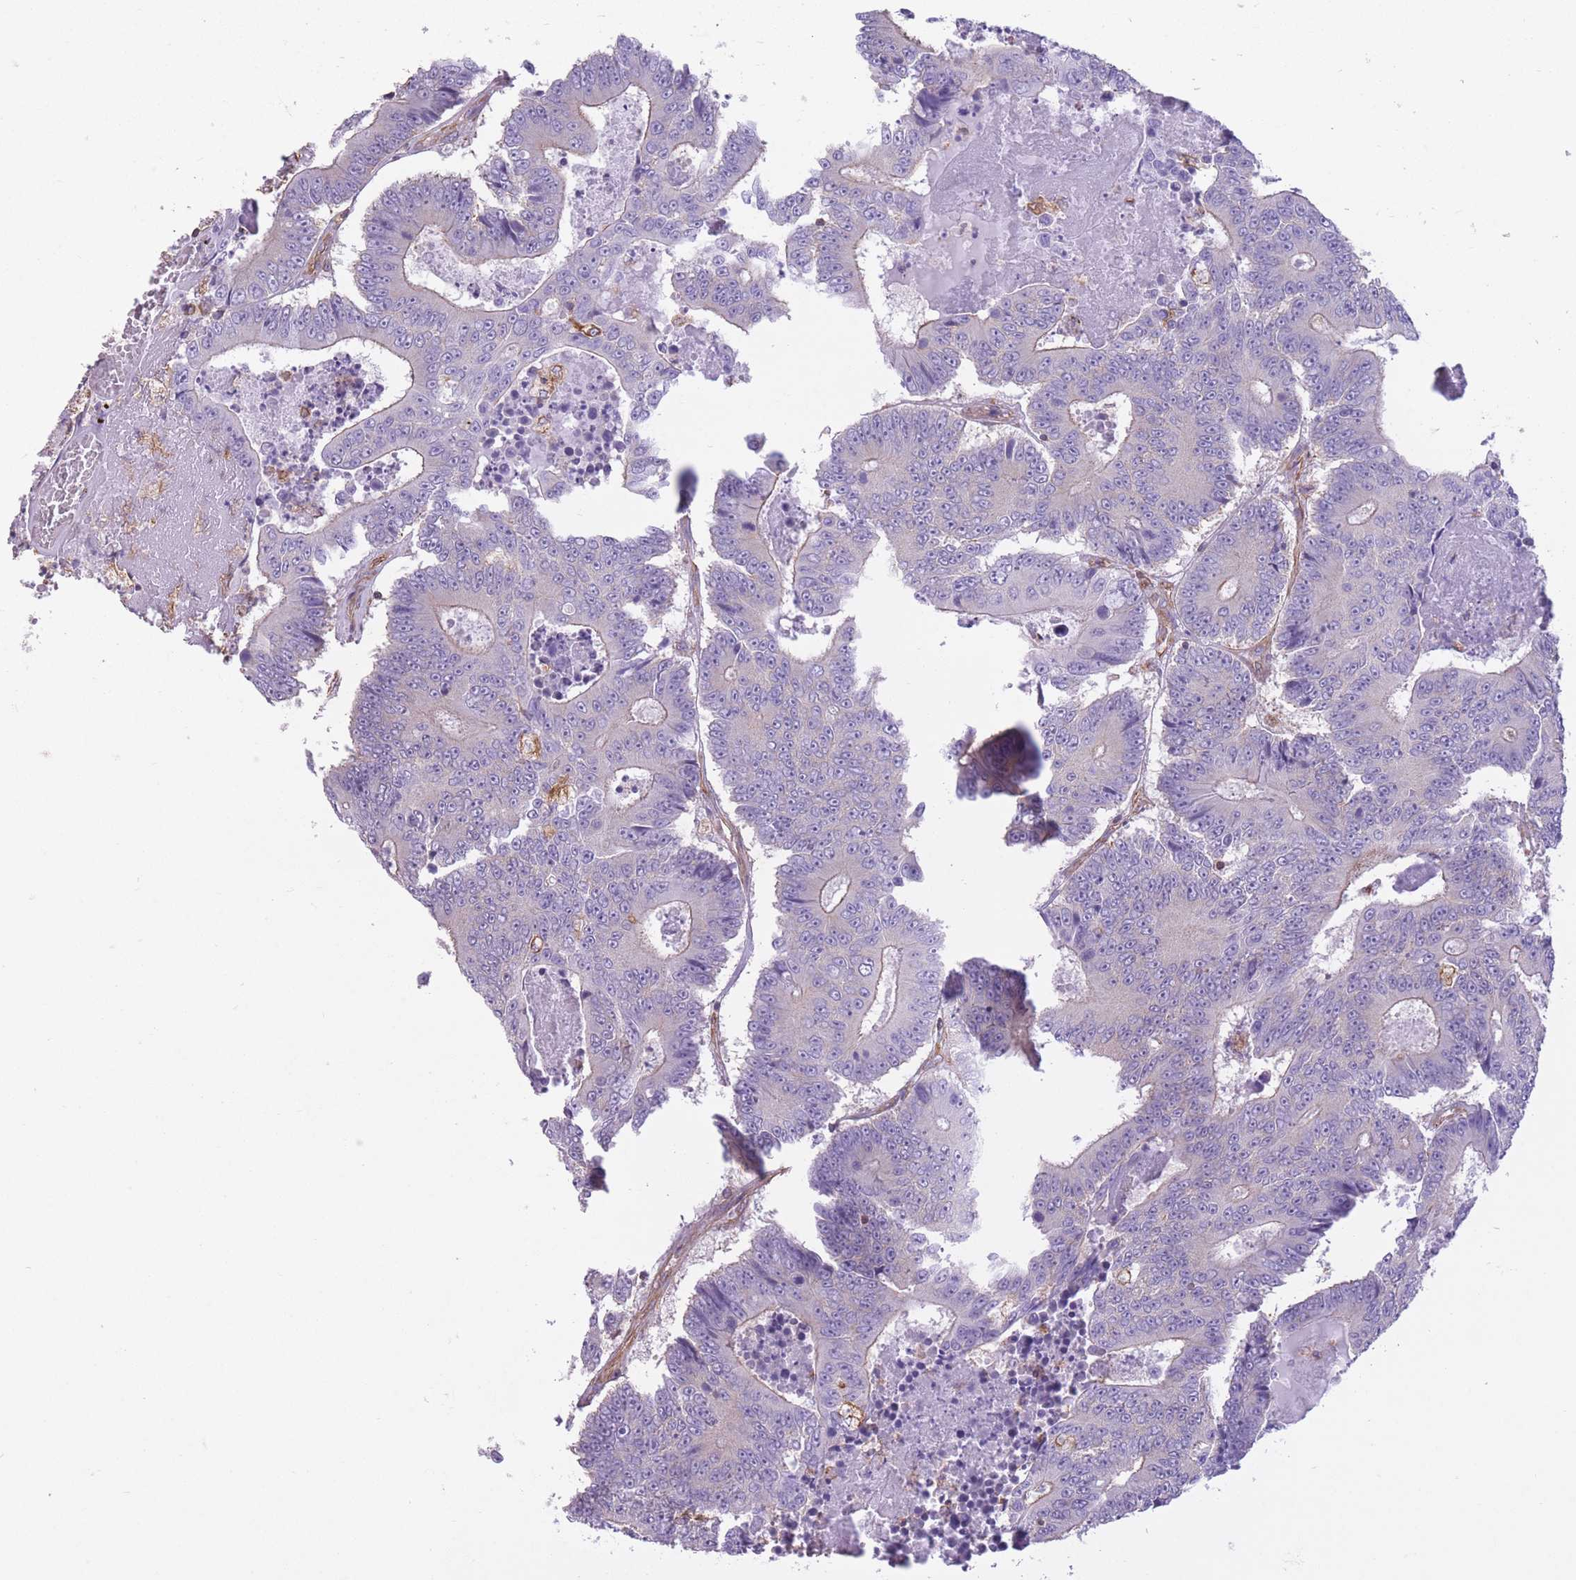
{"staining": {"intensity": "negative", "quantity": "none", "location": "none"}, "tissue": "colorectal cancer", "cell_type": "Tumor cells", "image_type": "cancer", "snomed": [{"axis": "morphology", "description": "Adenocarcinoma, NOS"}, {"axis": "topography", "description": "Colon"}], "caption": "There is no significant expression in tumor cells of colorectal cancer.", "gene": "ADD1", "patient": {"sex": "male", "age": 83}}